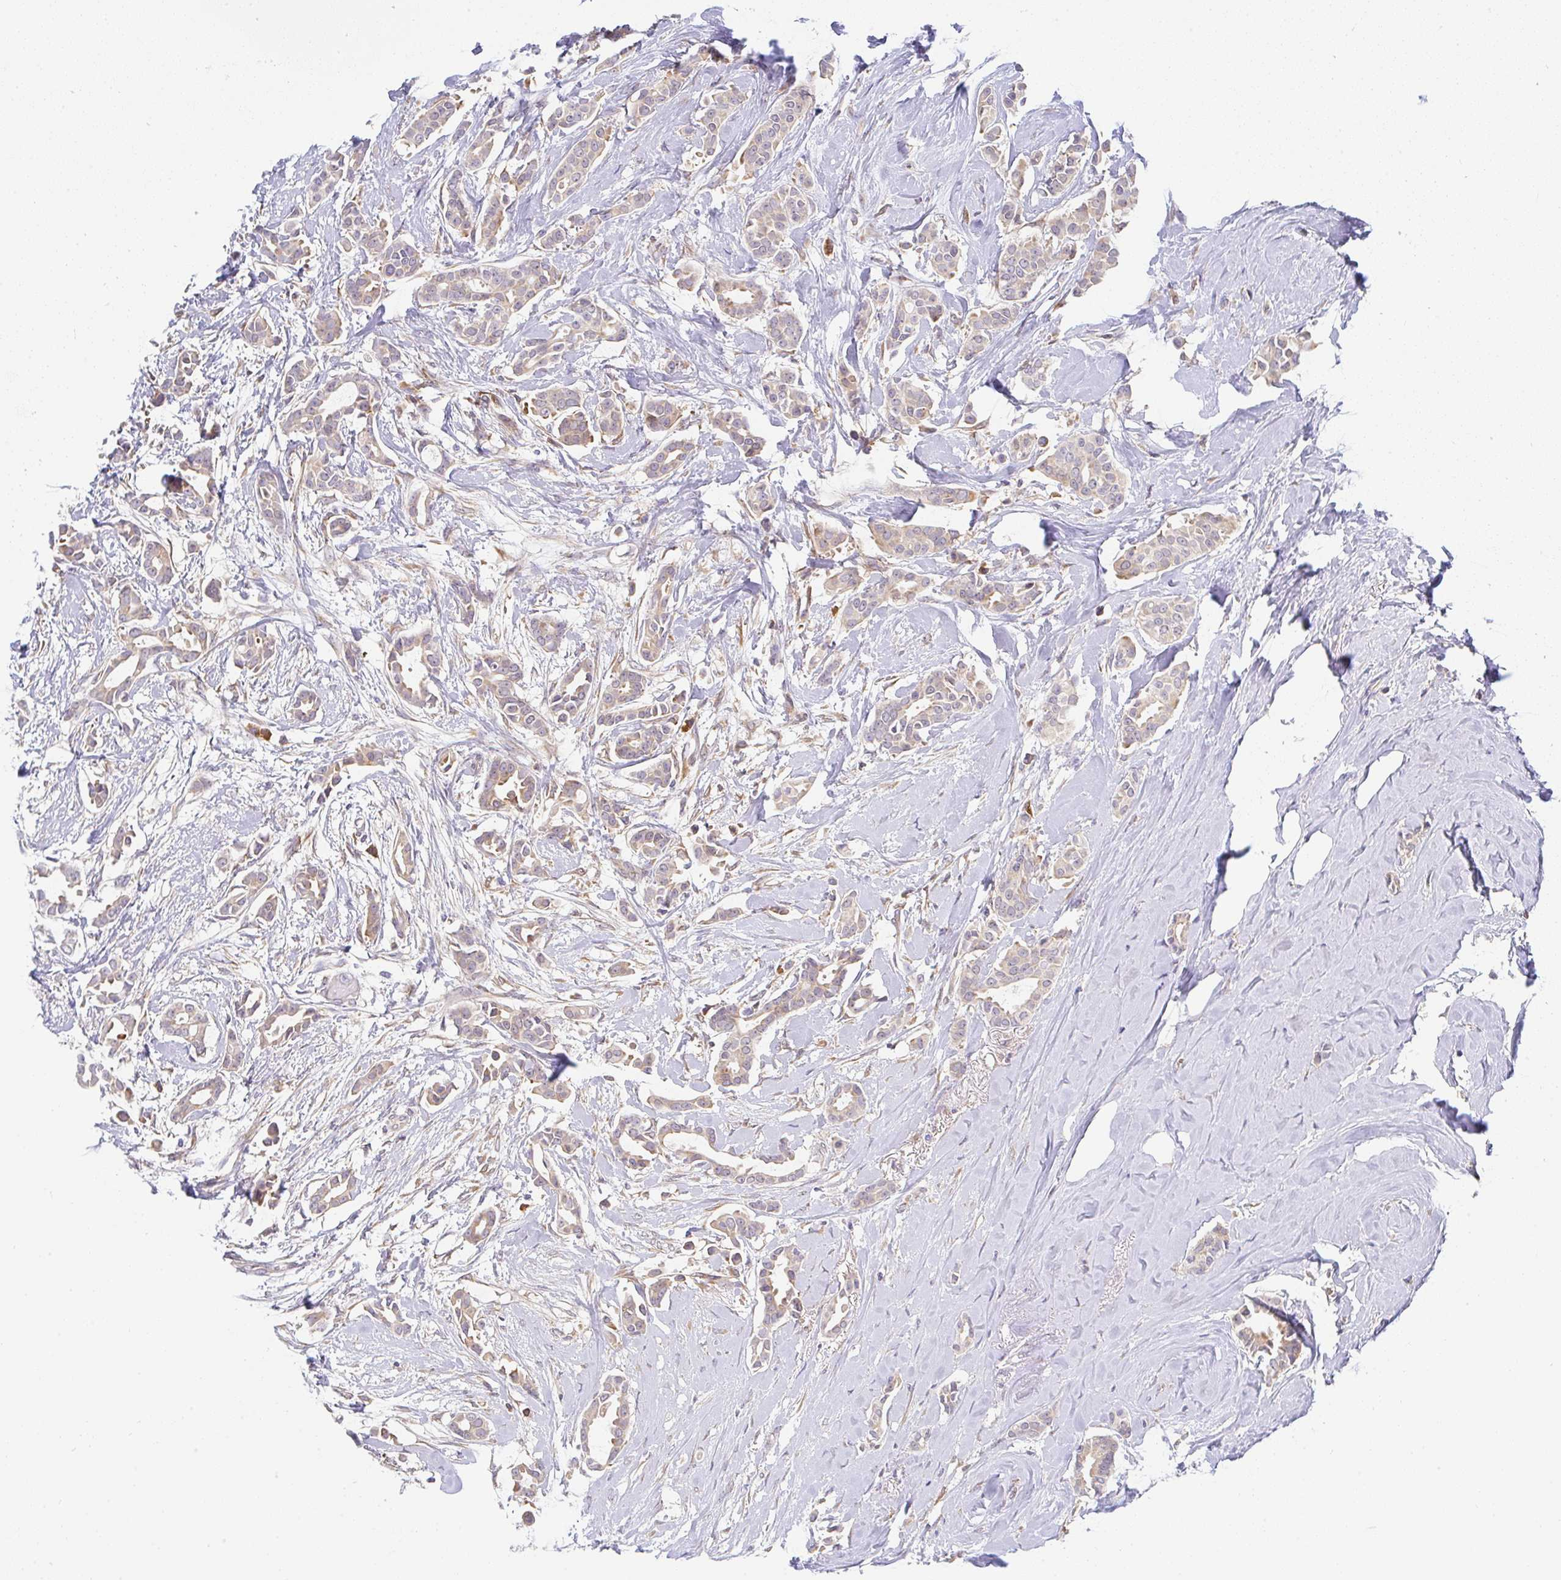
{"staining": {"intensity": "weak", "quantity": ">75%", "location": "cytoplasmic/membranous"}, "tissue": "breast cancer", "cell_type": "Tumor cells", "image_type": "cancer", "snomed": [{"axis": "morphology", "description": "Duct carcinoma"}, {"axis": "topography", "description": "Breast"}], "caption": "Protein analysis of infiltrating ductal carcinoma (breast) tissue displays weak cytoplasmic/membranous staining in approximately >75% of tumor cells.", "gene": "DERL2", "patient": {"sex": "female", "age": 64}}